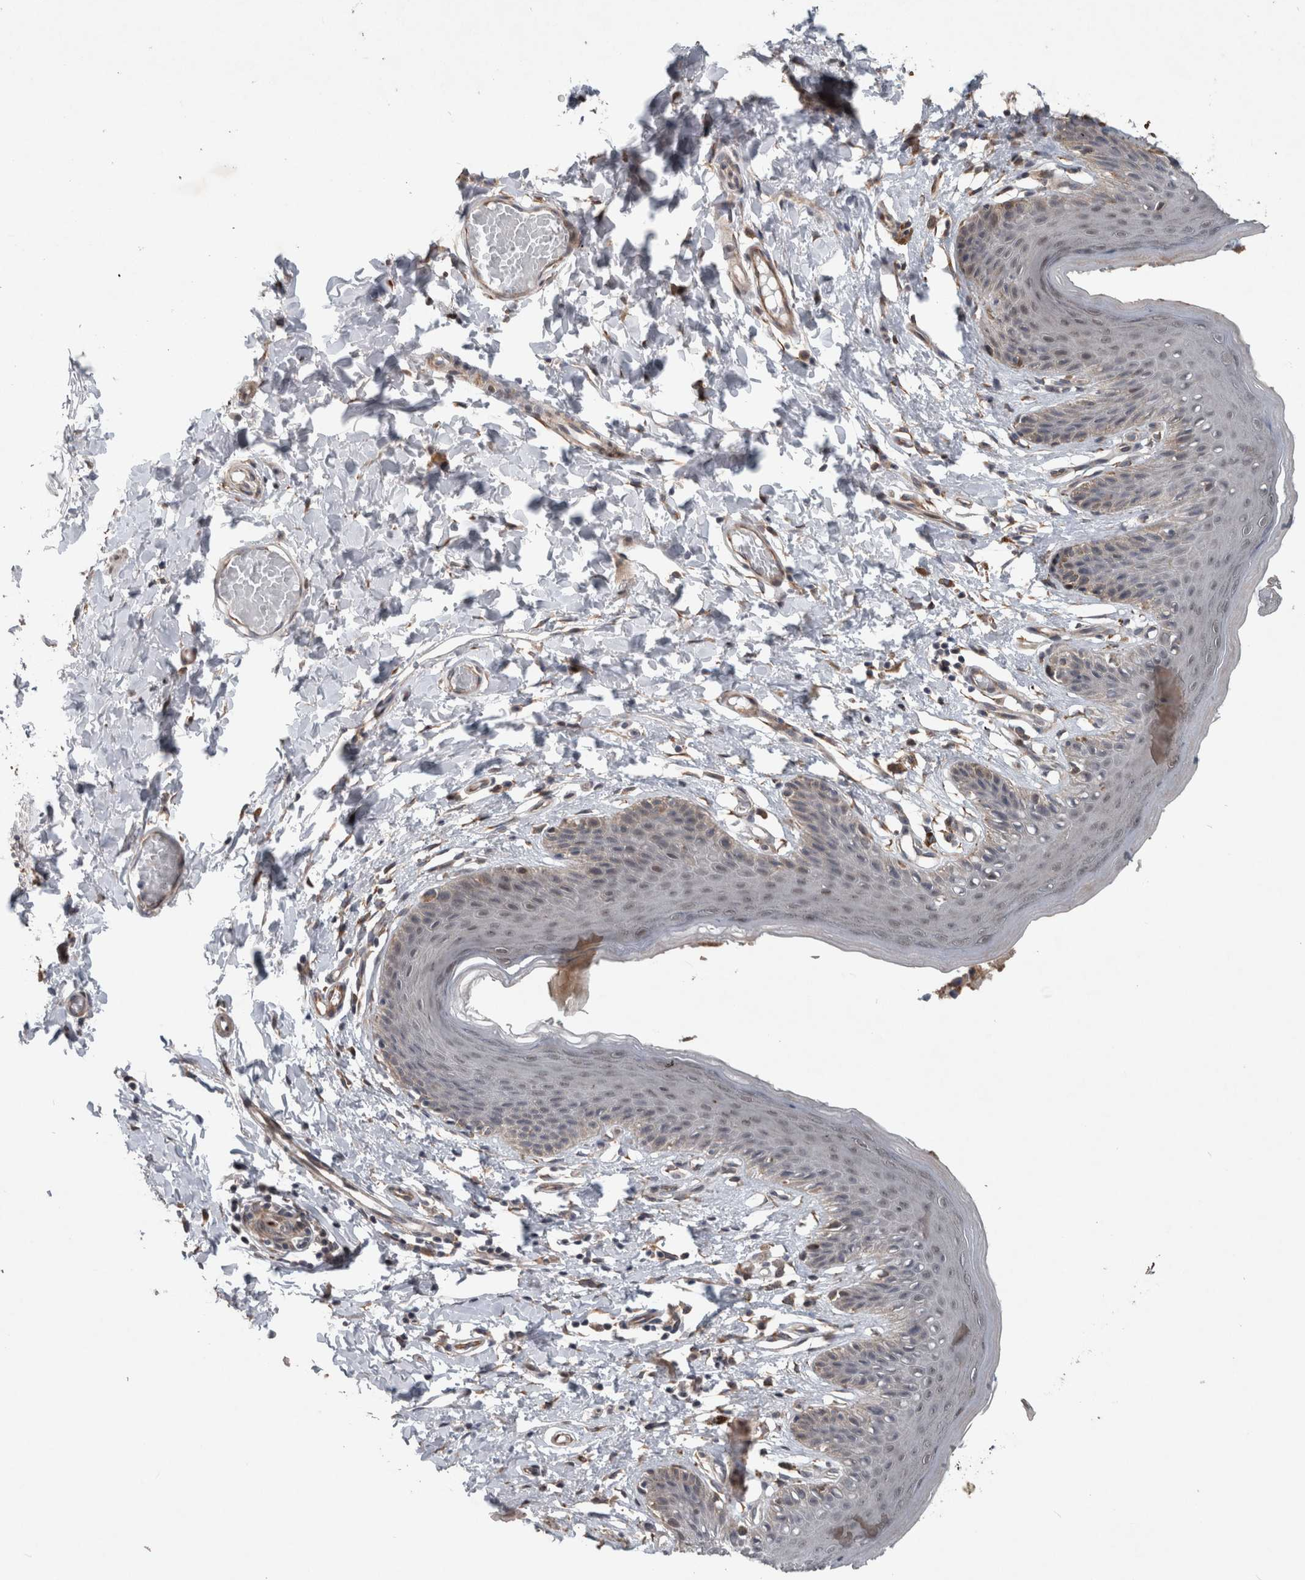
{"staining": {"intensity": "weak", "quantity": "25%-75%", "location": "cytoplasmic/membranous,nuclear"}, "tissue": "skin", "cell_type": "Epidermal cells", "image_type": "normal", "snomed": [{"axis": "morphology", "description": "Normal tissue, NOS"}, {"axis": "topography", "description": "Vulva"}], "caption": "Unremarkable skin reveals weak cytoplasmic/membranous,nuclear positivity in about 25%-75% of epidermal cells.", "gene": "GIMAP6", "patient": {"sex": "female", "age": 66}}